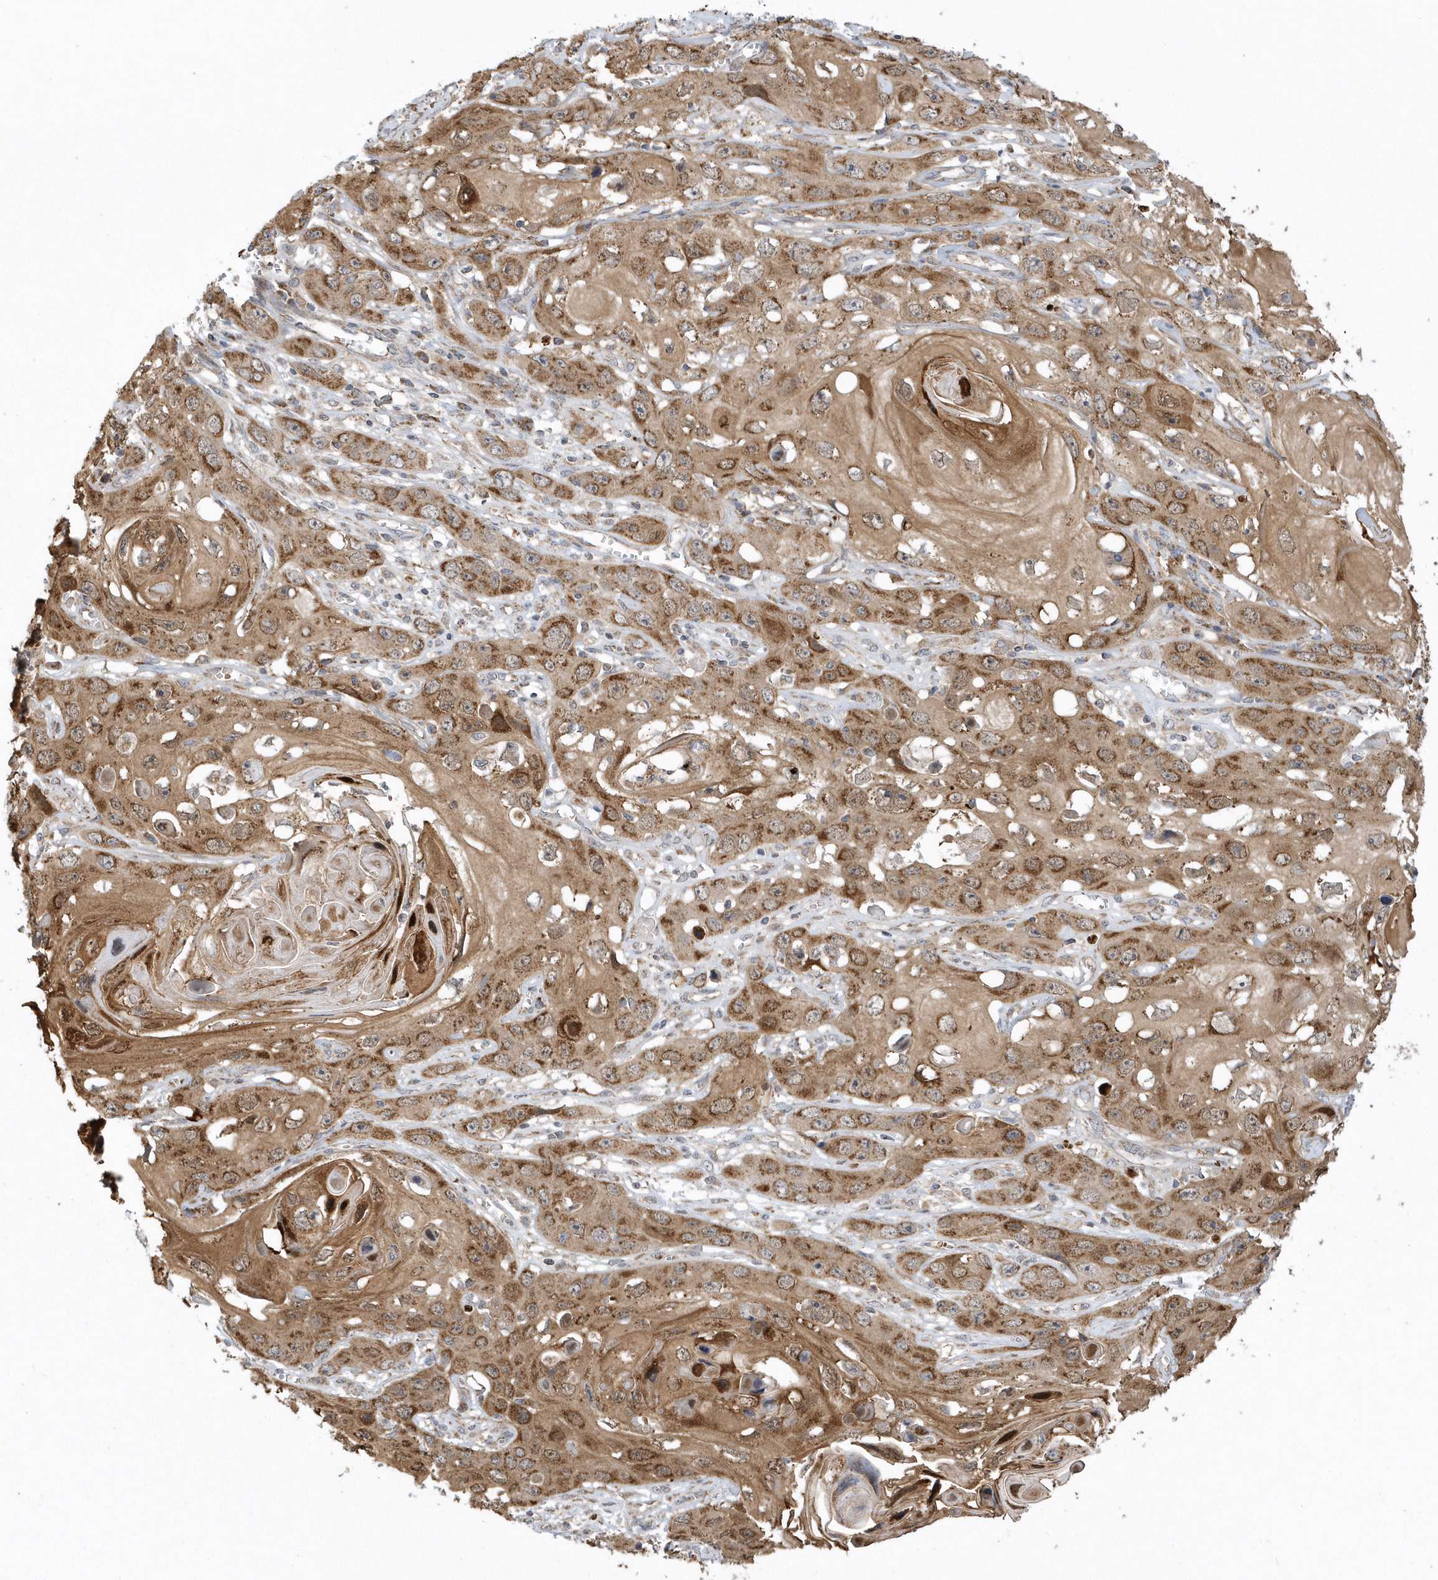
{"staining": {"intensity": "moderate", "quantity": ">75%", "location": "cytoplasmic/membranous"}, "tissue": "skin cancer", "cell_type": "Tumor cells", "image_type": "cancer", "snomed": [{"axis": "morphology", "description": "Squamous cell carcinoma, NOS"}, {"axis": "topography", "description": "Skin"}], "caption": "Tumor cells show moderate cytoplasmic/membranous staining in about >75% of cells in skin cancer.", "gene": "SLX9", "patient": {"sex": "male", "age": 55}}